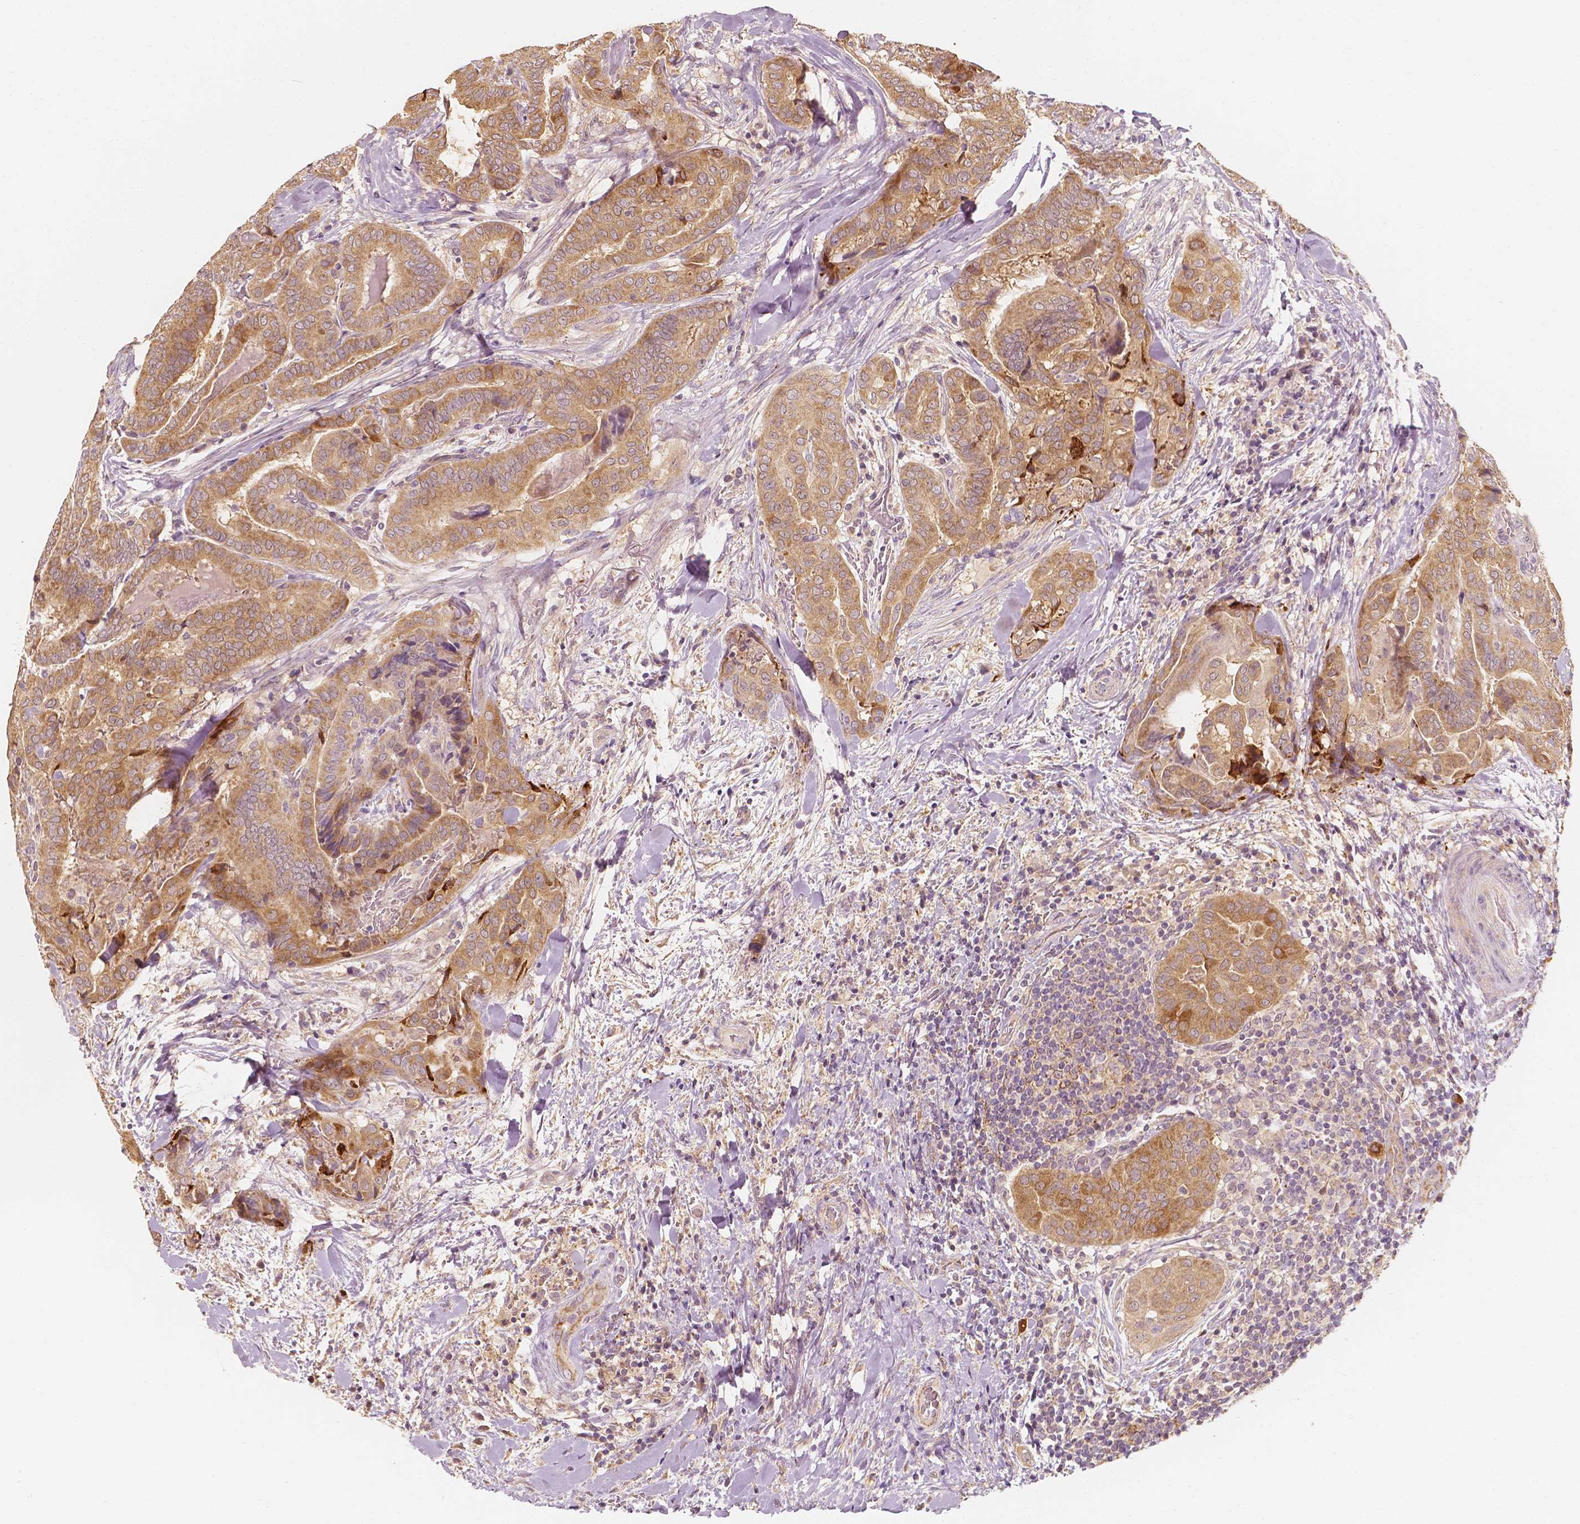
{"staining": {"intensity": "moderate", "quantity": ">75%", "location": "cytoplasmic/membranous"}, "tissue": "thyroid cancer", "cell_type": "Tumor cells", "image_type": "cancer", "snomed": [{"axis": "morphology", "description": "Papillary adenocarcinoma, NOS"}, {"axis": "topography", "description": "Thyroid gland"}], "caption": "High-power microscopy captured an immunohistochemistry image of thyroid cancer, revealing moderate cytoplasmic/membranous expression in approximately >75% of tumor cells.", "gene": "SHPK", "patient": {"sex": "female", "age": 61}}